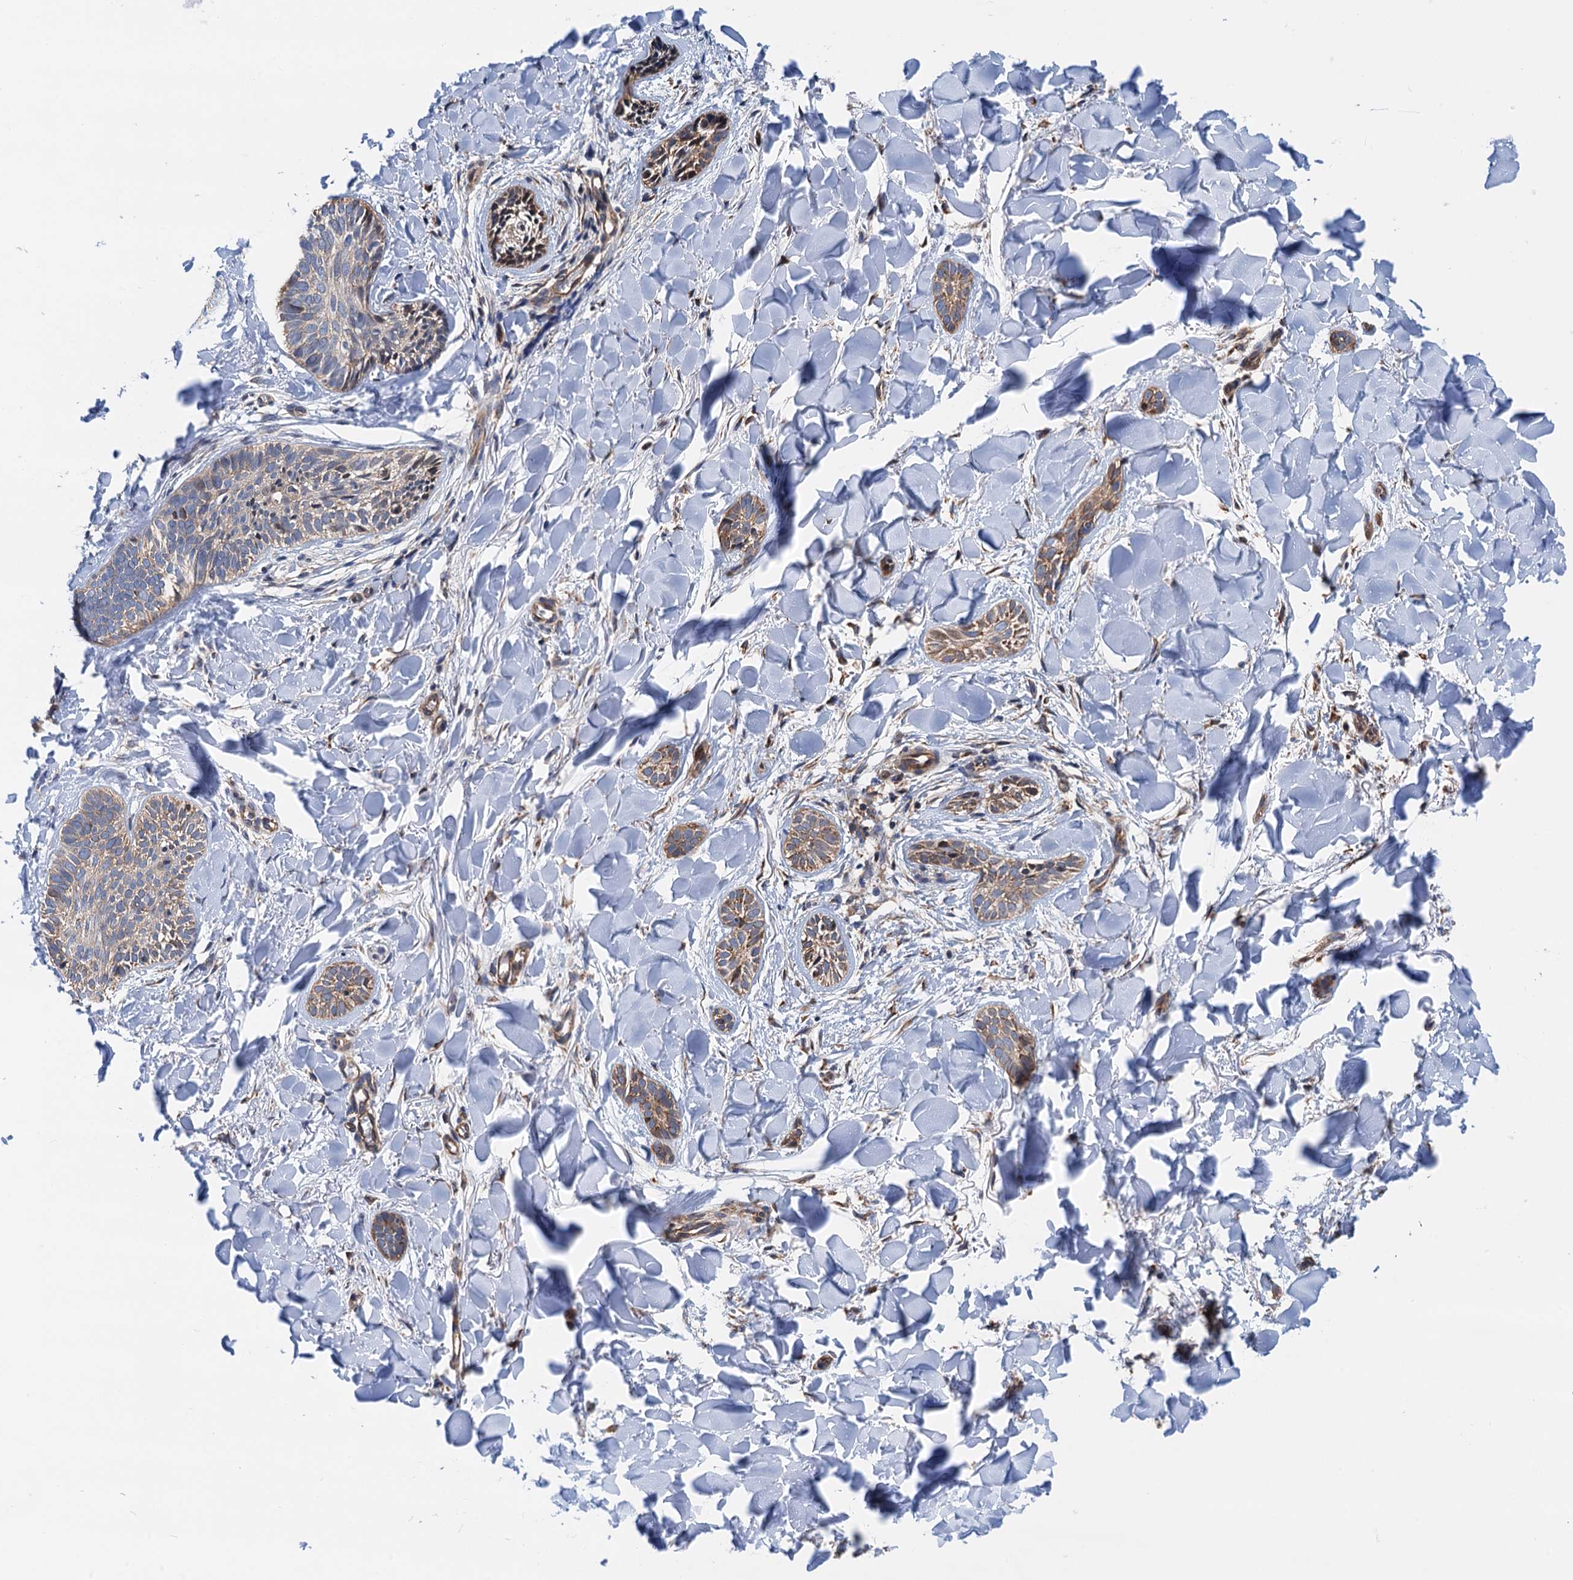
{"staining": {"intensity": "moderate", "quantity": "25%-75%", "location": "cytoplasmic/membranous"}, "tissue": "skin cancer", "cell_type": "Tumor cells", "image_type": "cancer", "snomed": [{"axis": "morphology", "description": "Basal cell carcinoma"}, {"axis": "topography", "description": "Skin"}], "caption": "Basal cell carcinoma (skin) was stained to show a protein in brown. There is medium levels of moderate cytoplasmic/membranous expression in approximately 25%-75% of tumor cells. (DAB = brown stain, brightfield microscopy at high magnification).", "gene": "SLC12A7", "patient": {"sex": "female", "age": 59}}